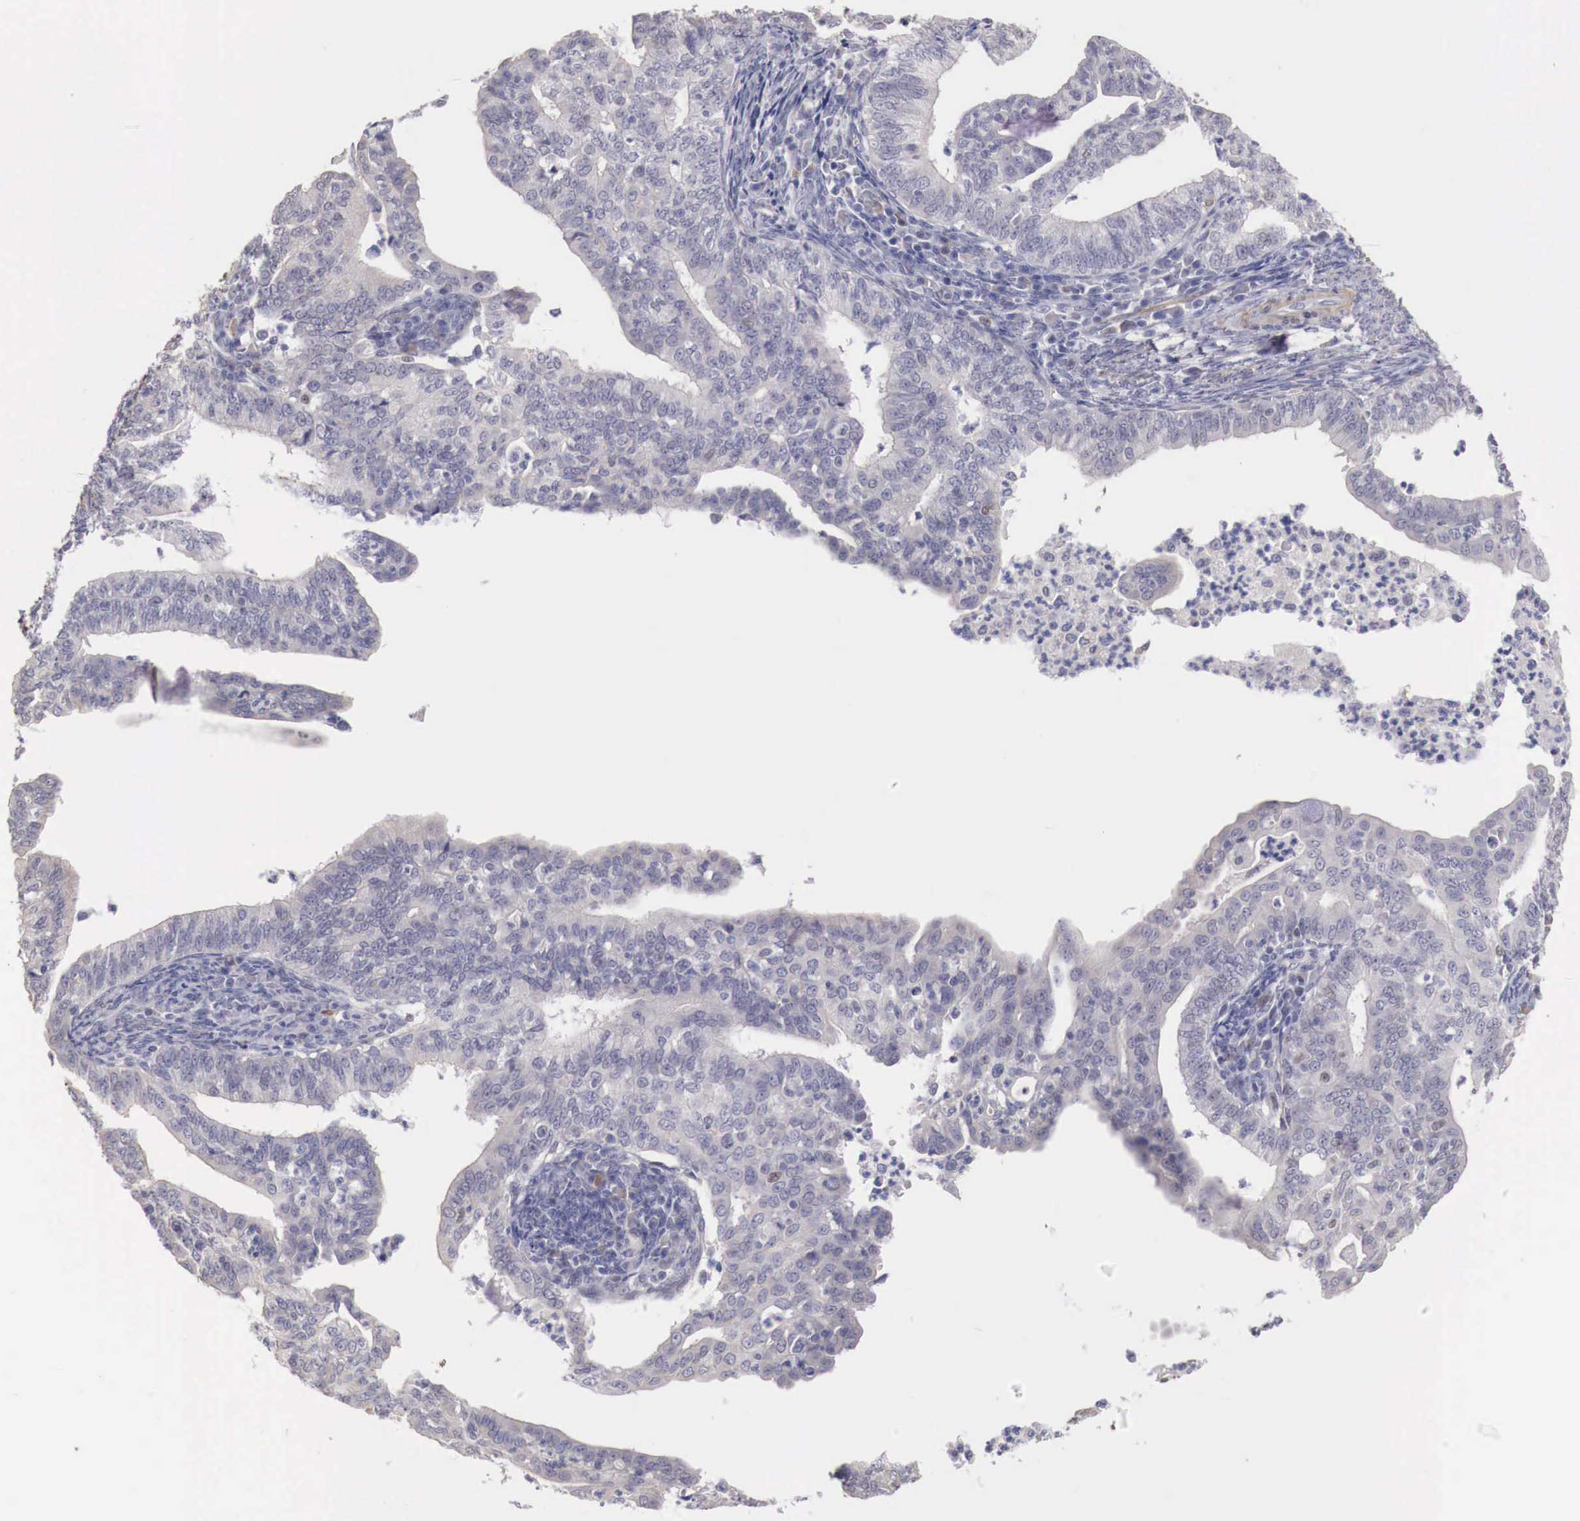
{"staining": {"intensity": "negative", "quantity": "none", "location": "none"}, "tissue": "endometrial cancer", "cell_type": "Tumor cells", "image_type": "cancer", "snomed": [{"axis": "morphology", "description": "Adenocarcinoma, NOS"}, {"axis": "topography", "description": "Endometrium"}], "caption": "Immunohistochemistry photomicrograph of neoplastic tissue: human endometrial adenocarcinoma stained with DAB (3,3'-diaminobenzidine) shows no significant protein expression in tumor cells.", "gene": "ENOX2", "patient": {"sex": "female", "age": 66}}